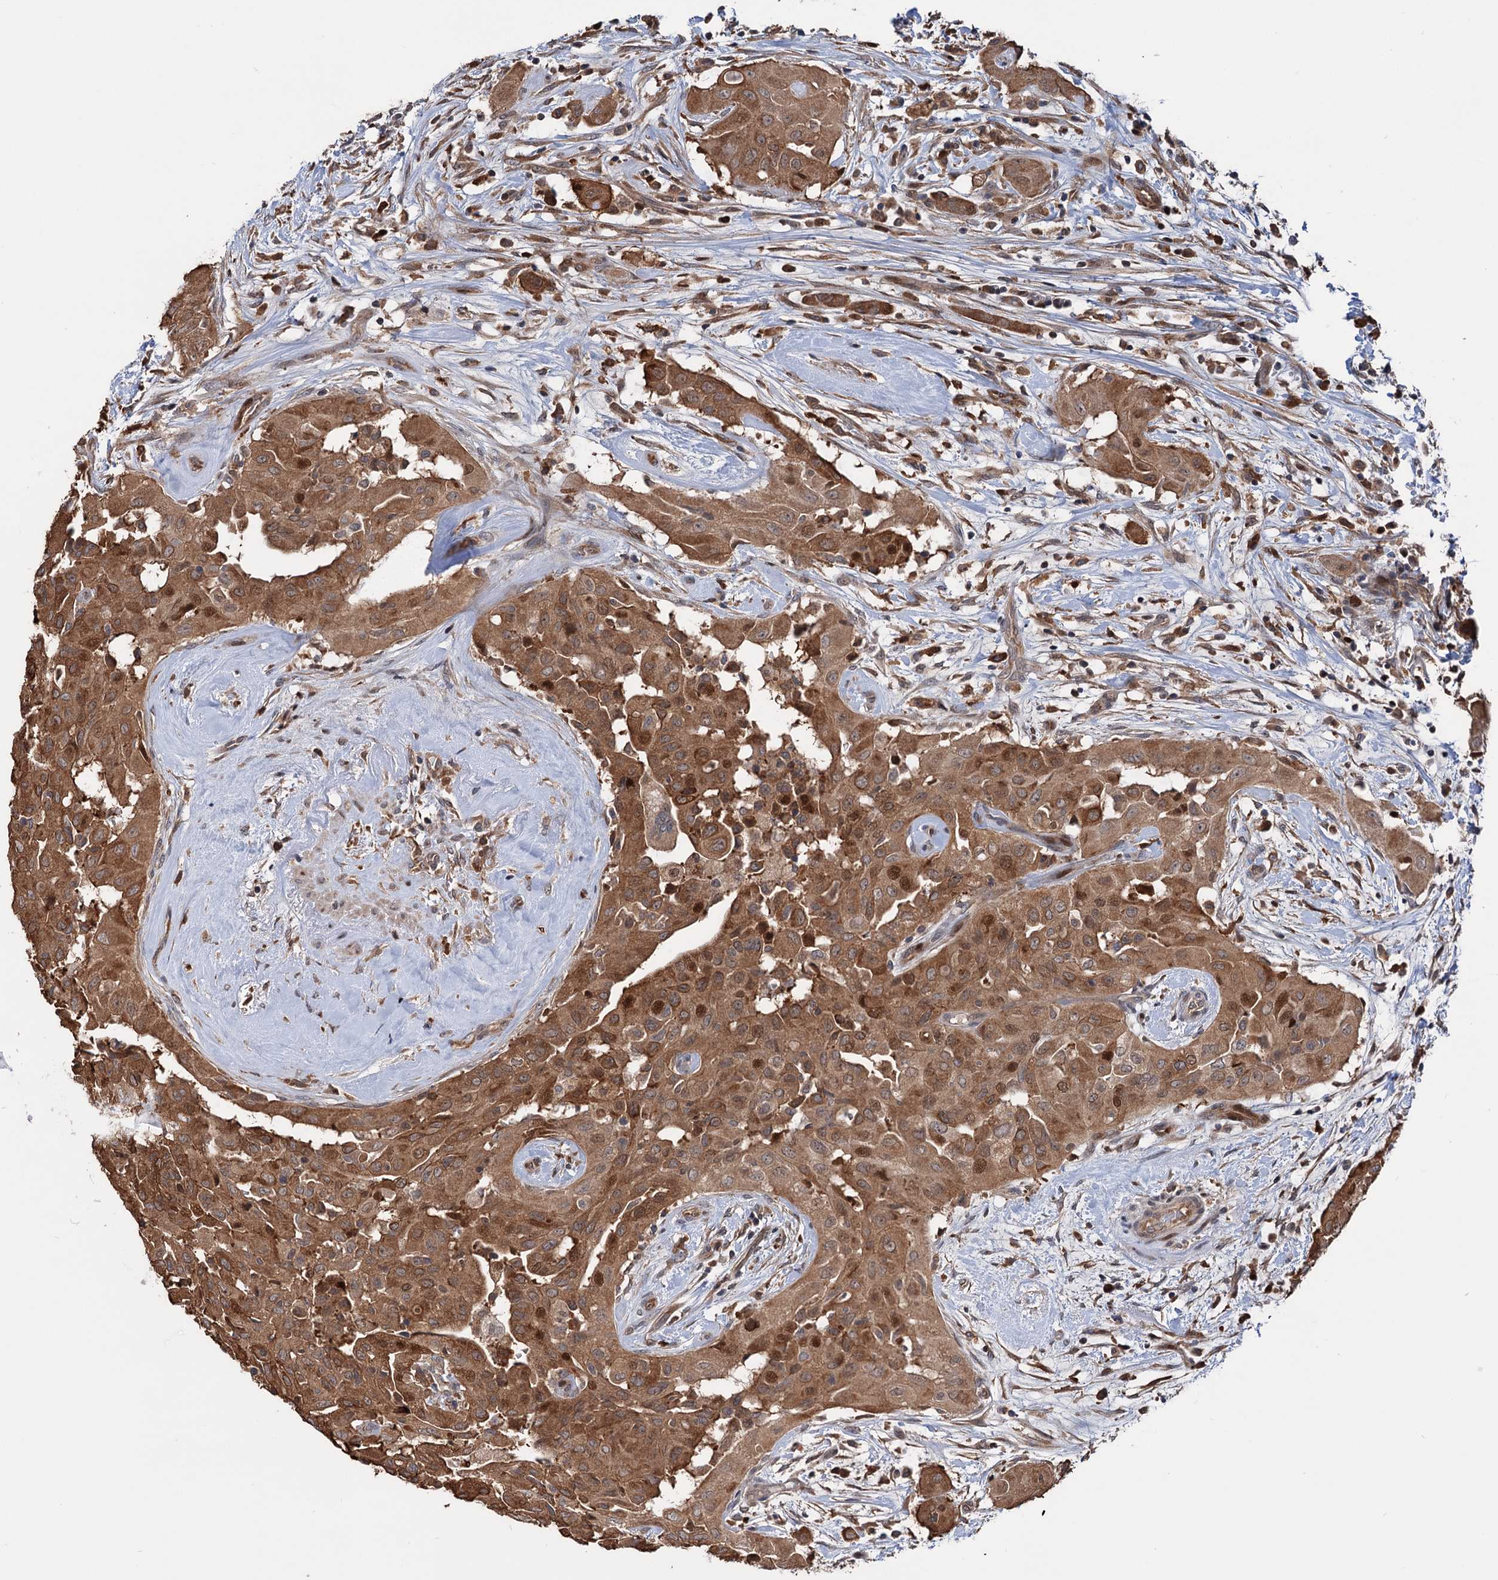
{"staining": {"intensity": "strong", "quantity": ">75%", "location": "cytoplasmic/membranous,nuclear"}, "tissue": "thyroid cancer", "cell_type": "Tumor cells", "image_type": "cancer", "snomed": [{"axis": "morphology", "description": "Papillary adenocarcinoma, NOS"}, {"axis": "topography", "description": "Thyroid gland"}], "caption": "Protein positivity by IHC exhibits strong cytoplasmic/membranous and nuclear expression in about >75% of tumor cells in thyroid cancer.", "gene": "NCAPD2", "patient": {"sex": "female", "age": 59}}